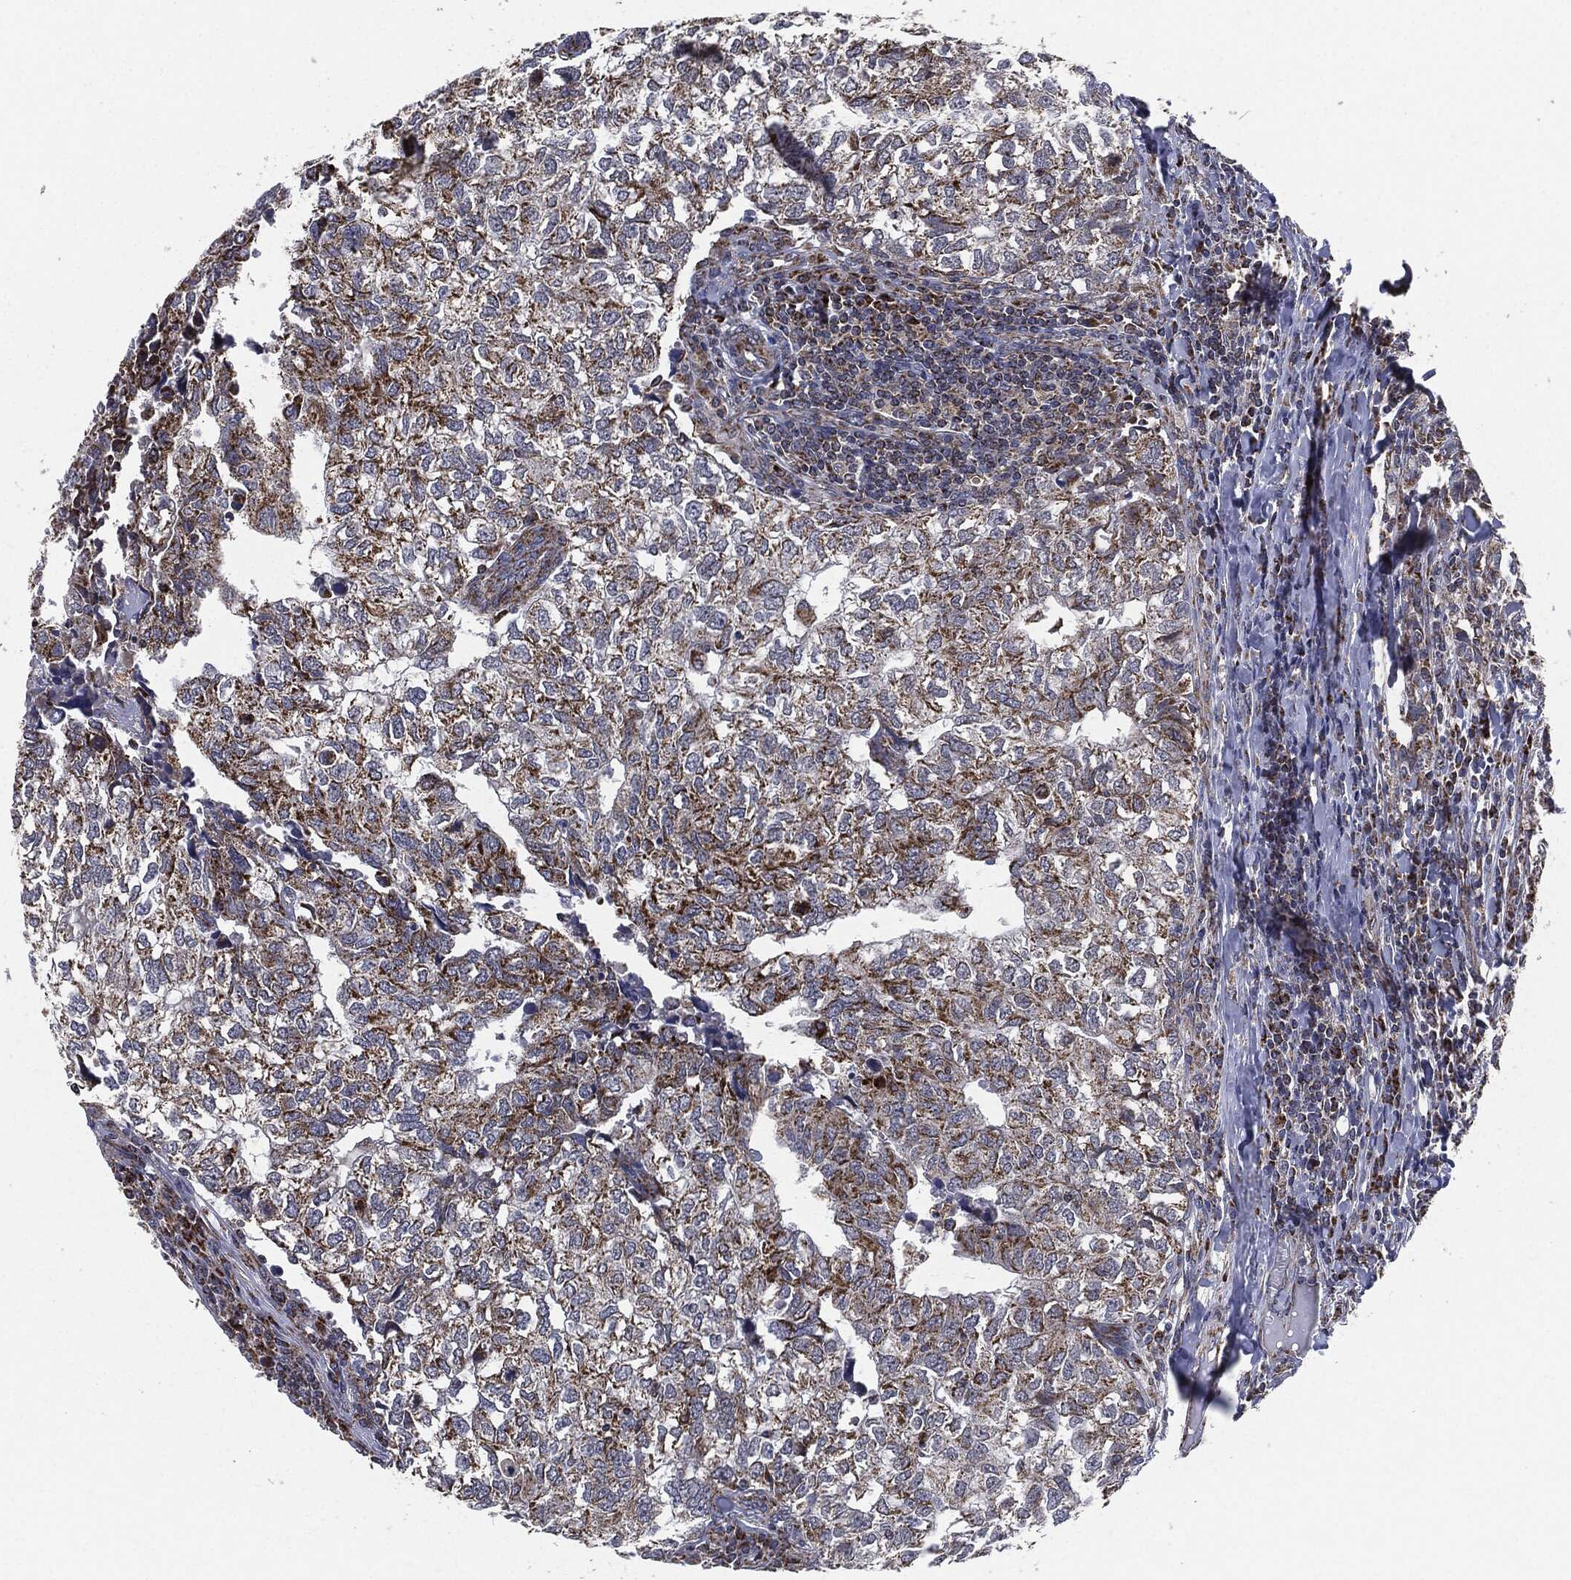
{"staining": {"intensity": "strong", "quantity": ">75%", "location": "cytoplasmic/membranous"}, "tissue": "breast cancer", "cell_type": "Tumor cells", "image_type": "cancer", "snomed": [{"axis": "morphology", "description": "Duct carcinoma"}, {"axis": "topography", "description": "Breast"}], "caption": "IHC image of neoplastic tissue: human breast invasive ductal carcinoma stained using IHC reveals high levels of strong protein expression localized specifically in the cytoplasmic/membranous of tumor cells, appearing as a cytoplasmic/membranous brown color.", "gene": "NDUFV2", "patient": {"sex": "female", "age": 30}}